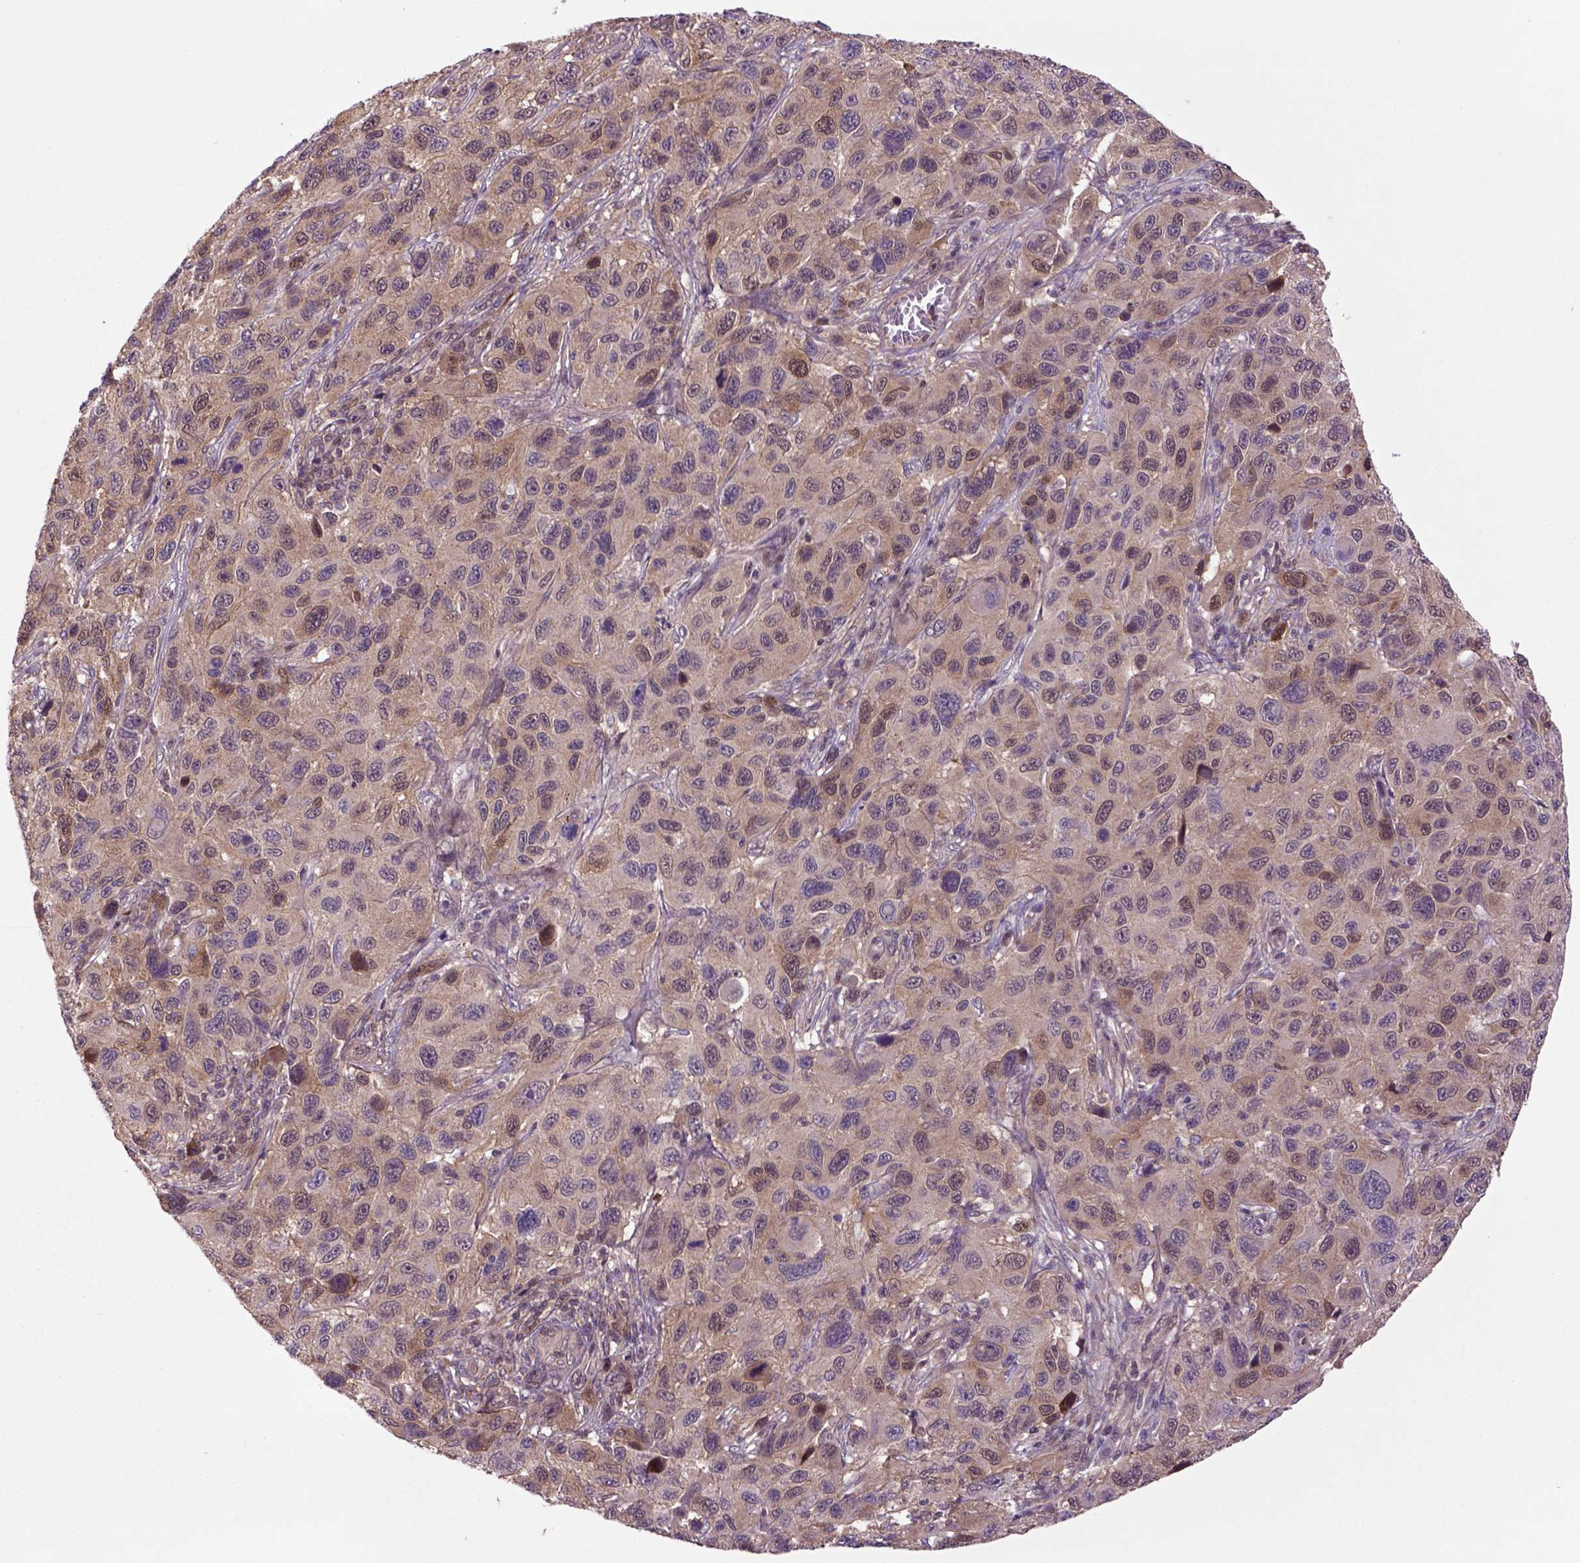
{"staining": {"intensity": "moderate", "quantity": ">75%", "location": "cytoplasmic/membranous"}, "tissue": "melanoma", "cell_type": "Tumor cells", "image_type": "cancer", "snomed": [{"axis": "morphology", "description": "Malignant melanoma, NOS"}, {"axis": "topography", "description": "Skin"}], "caption": "Immunohistochemistry of human malignant melanoma displays medium levels of moderate cytoplasmic/membranous positivity in approximately >75% of tumor cells.", "gene": "HSPBP1", "patient": {"sex": "male", "age": 53}}